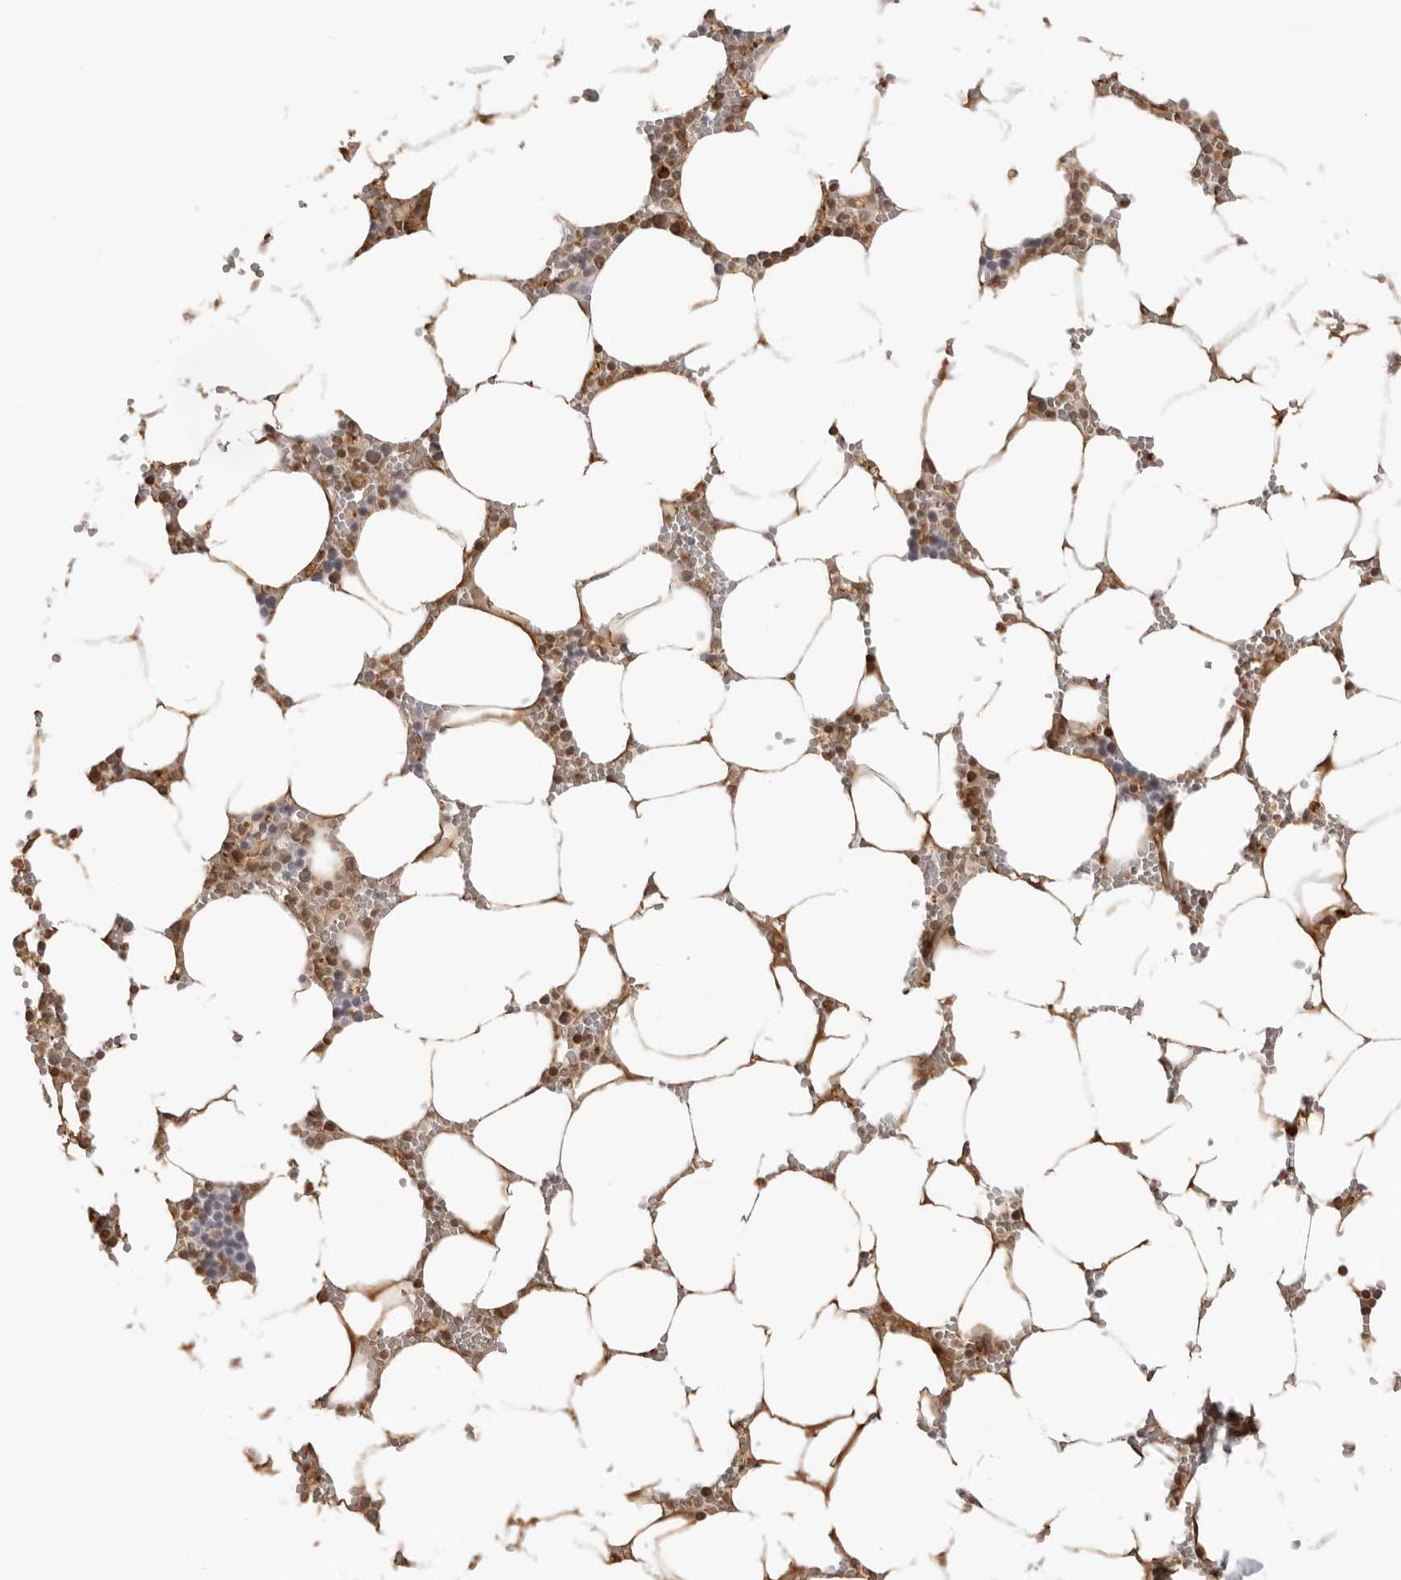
{"staining": {"intensity": "moderate", "quantity": "25%-75%", "location": "cytoplasmic/membranous"}, "tissue": "bone marrow", "cell_type": "Hematopoietic cells", "image_type": "normal", "snomed": [{"axis": "morphology", "description": "Normal tissue, NOS"}, {"axis": "topography", "description": "Bone marrow"}], "caption": "A brown stain highlights moderate cytoplasmic/membranous staining of a protein in hematopoietic cells of unremarkable human bone marrow. (brown staining indicates protein expression, while blue staining denotes nuclei).", "gene": "DYNLT5", "patient": {"sex": "male", "age": 70}}